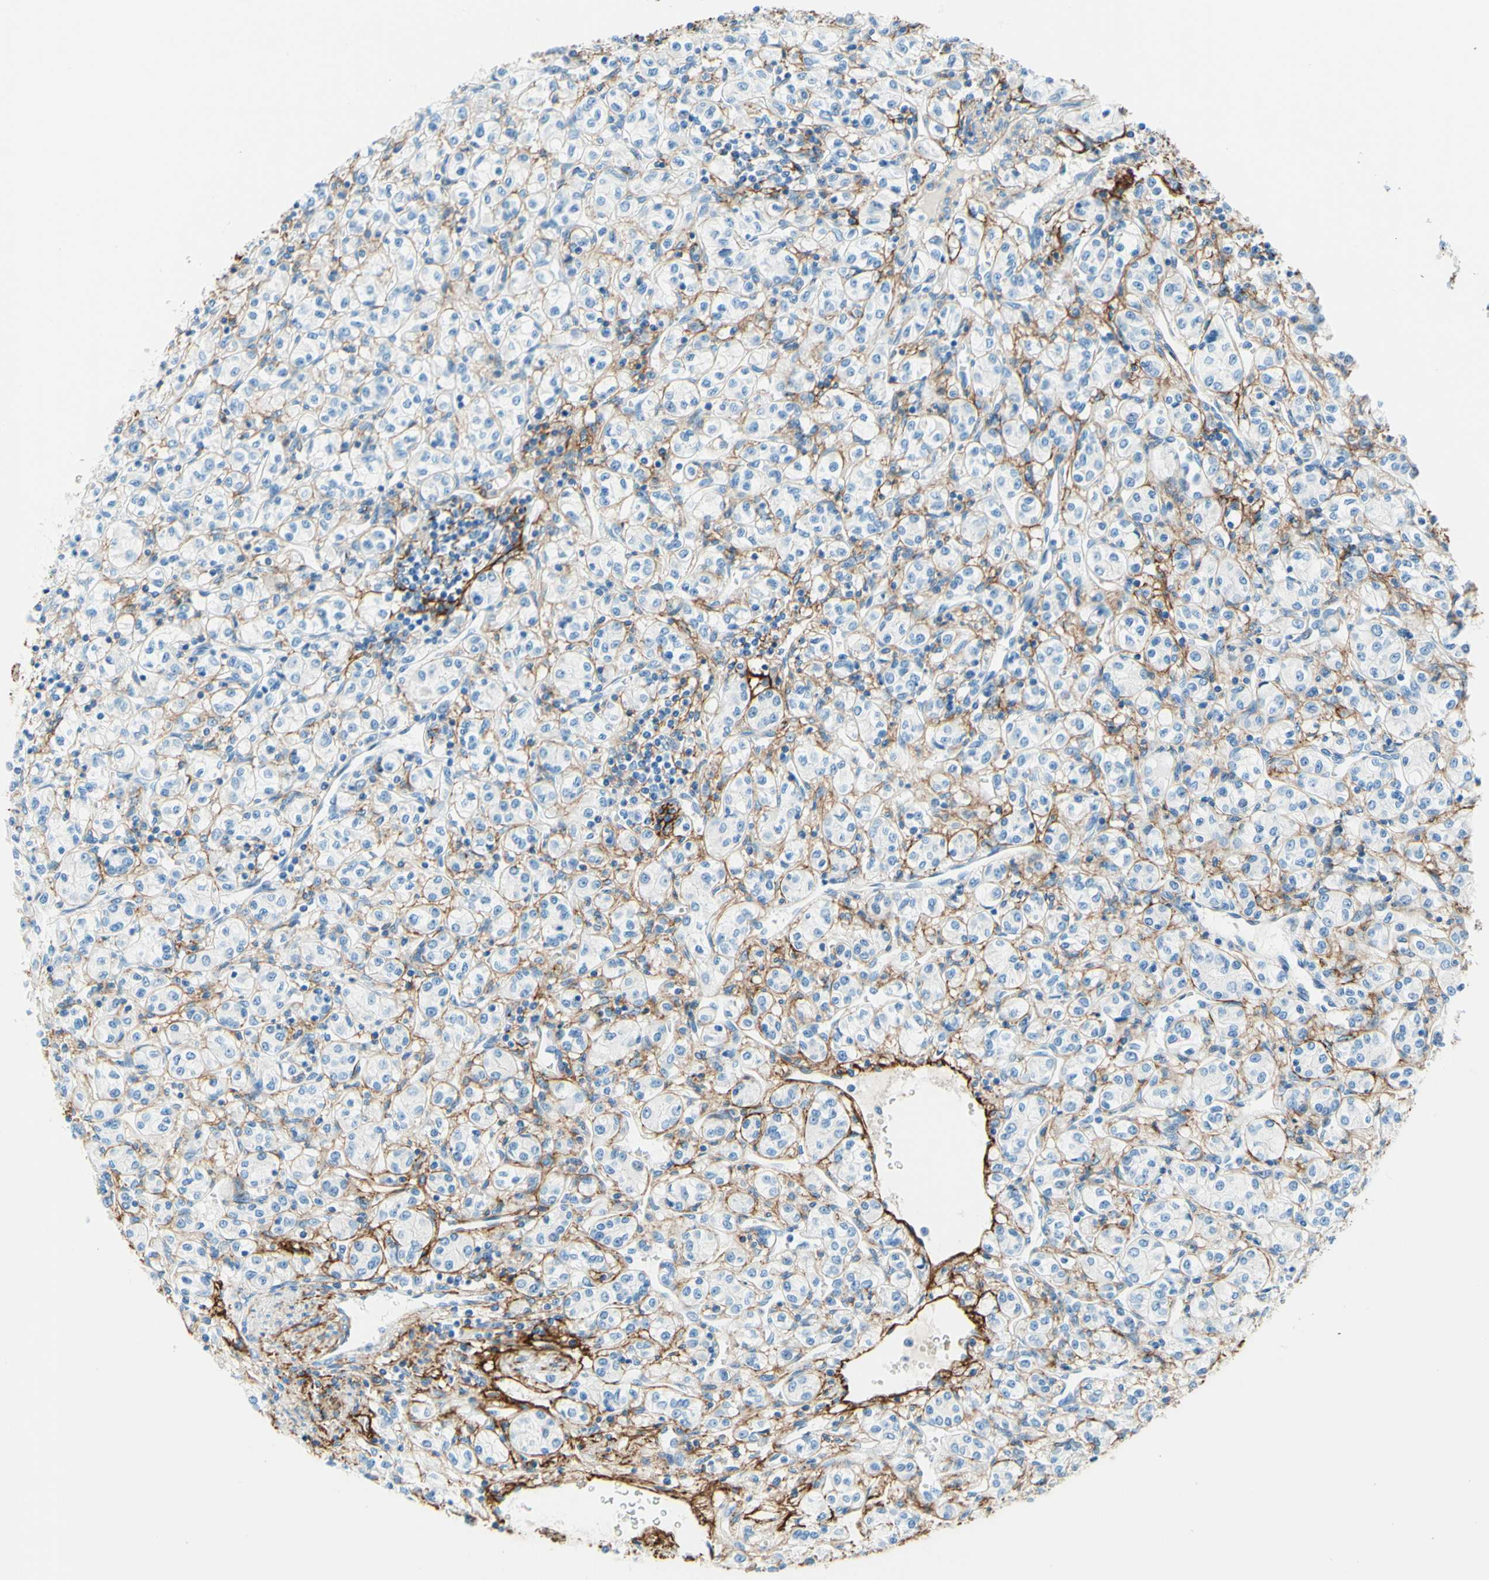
{"staining": {"intensity": "negative", "quantity": "none", "location": "none"}, "tissue": "renal cancer", "cell_type": "Tumor cells", "image_type": "cancer", "snomed": [{"axis": "morphology", "description": "Adenocarcinoma, NOS"}, {"axis": "topography", "description": "Kidney"}], "caption": "Renal adenocarcinoma was stained to show a protein in brown. There is no significant staining in tumor cells. Brightfield microscopy of immunohistochemistry stained with DAB (3,3'-diaminobenzidine) (brown) and hematoxylin (blue), captured at high magnification.", "gene": "MFAP5", "patient": {"sex": "male", "age": 77}}